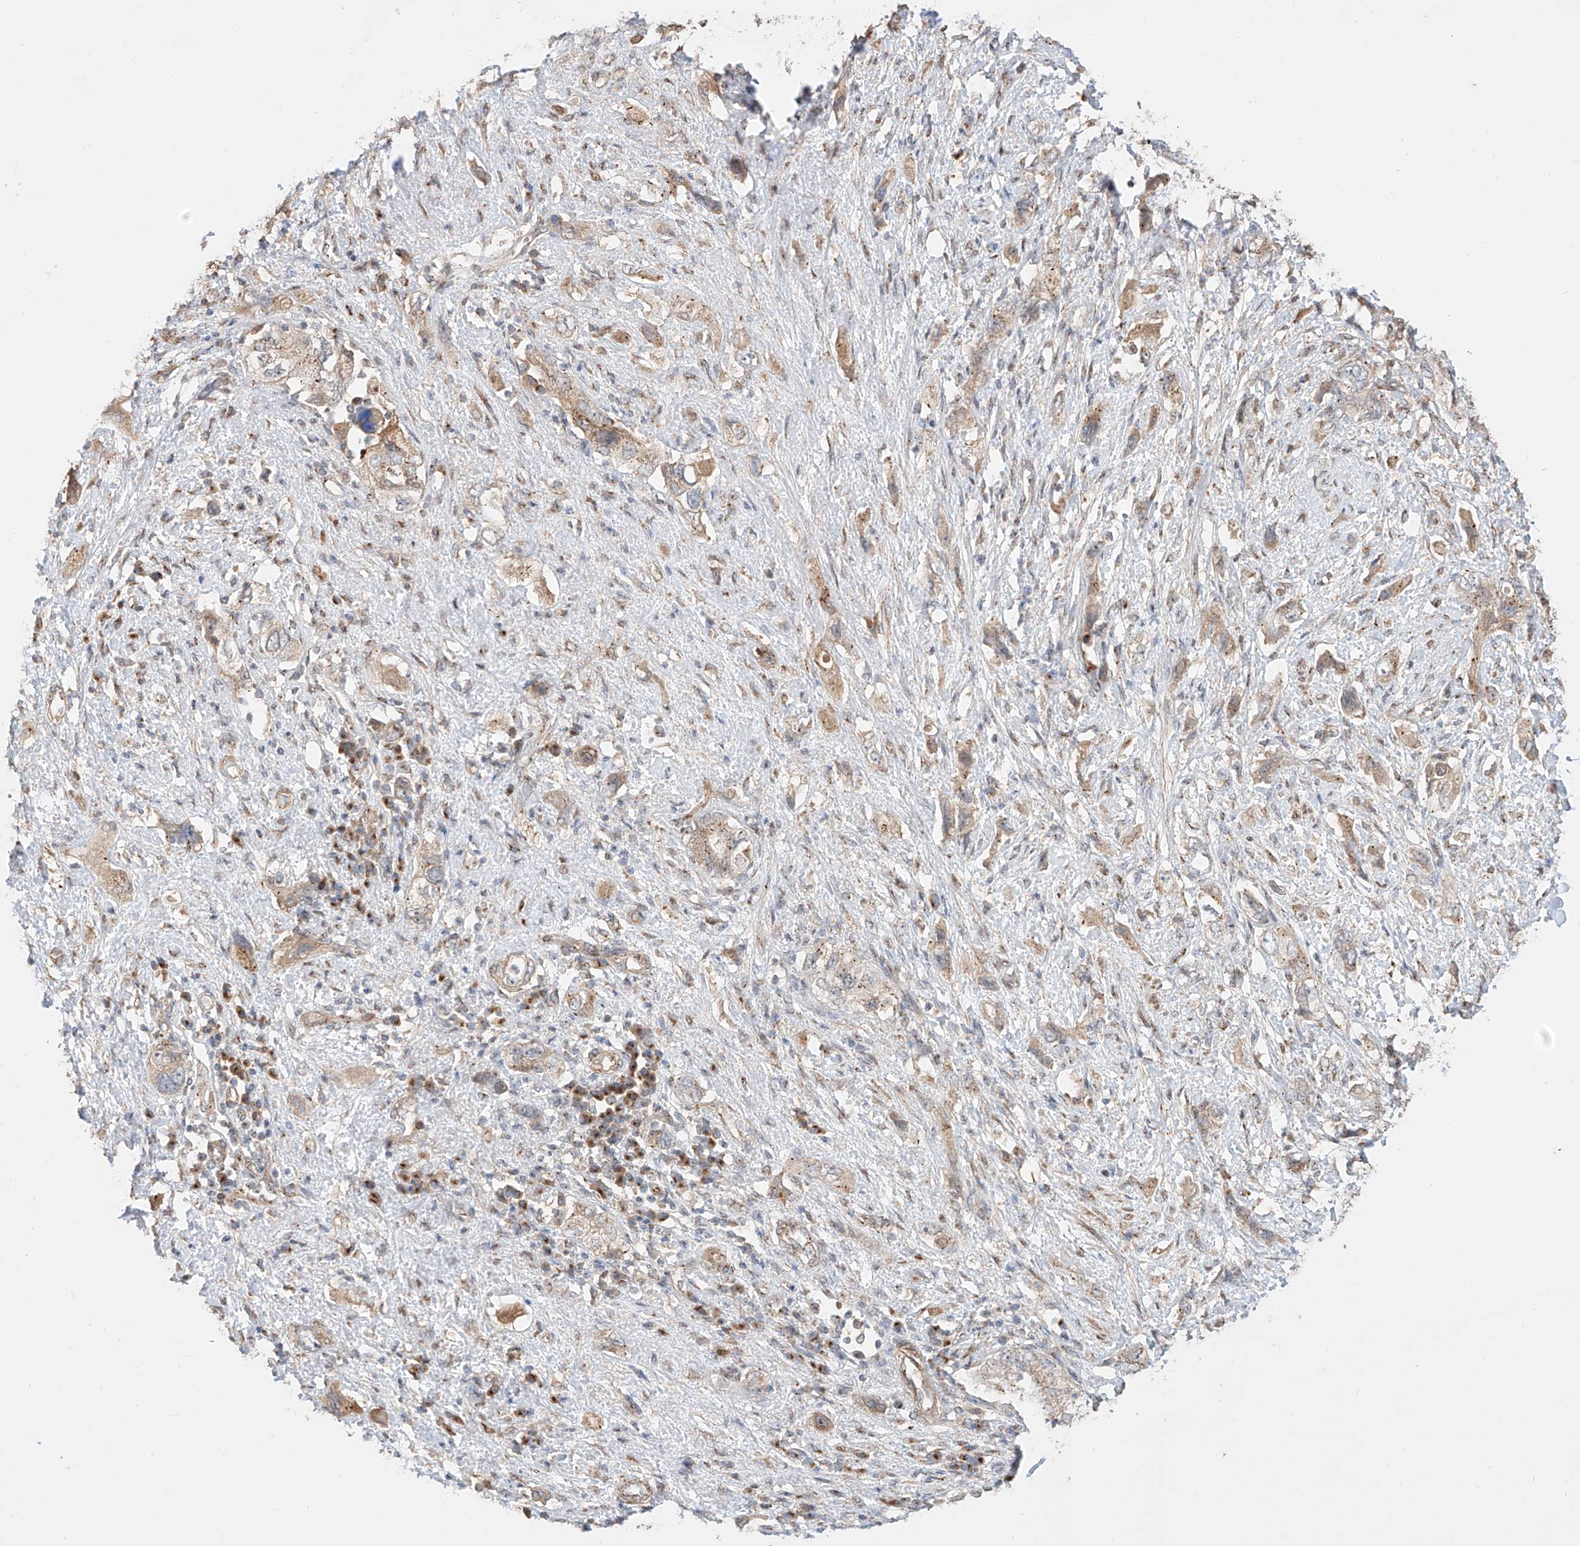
{"staining": {"intensity": "weak", "quantity": ">75%", "location": "cytoplasmic/membranous"}, "tissue": "pancreatic cancer", "cell_type": "Tumor cells", "image_type": "cancer", "snomed": [{"axis": "morphology", "description": "Adenocarcinoma, NOS"}, {"axis": "topography", "description": "Pancreas"}], "caption": "Immunohistochemical staining of pancreatic cancer reveals low levels of weak cytoplasmic/membranous expression in approximately >75% of tumor cells.", "gene": "MOSPD1", "patient": {"sex": "female", "age": 73}}